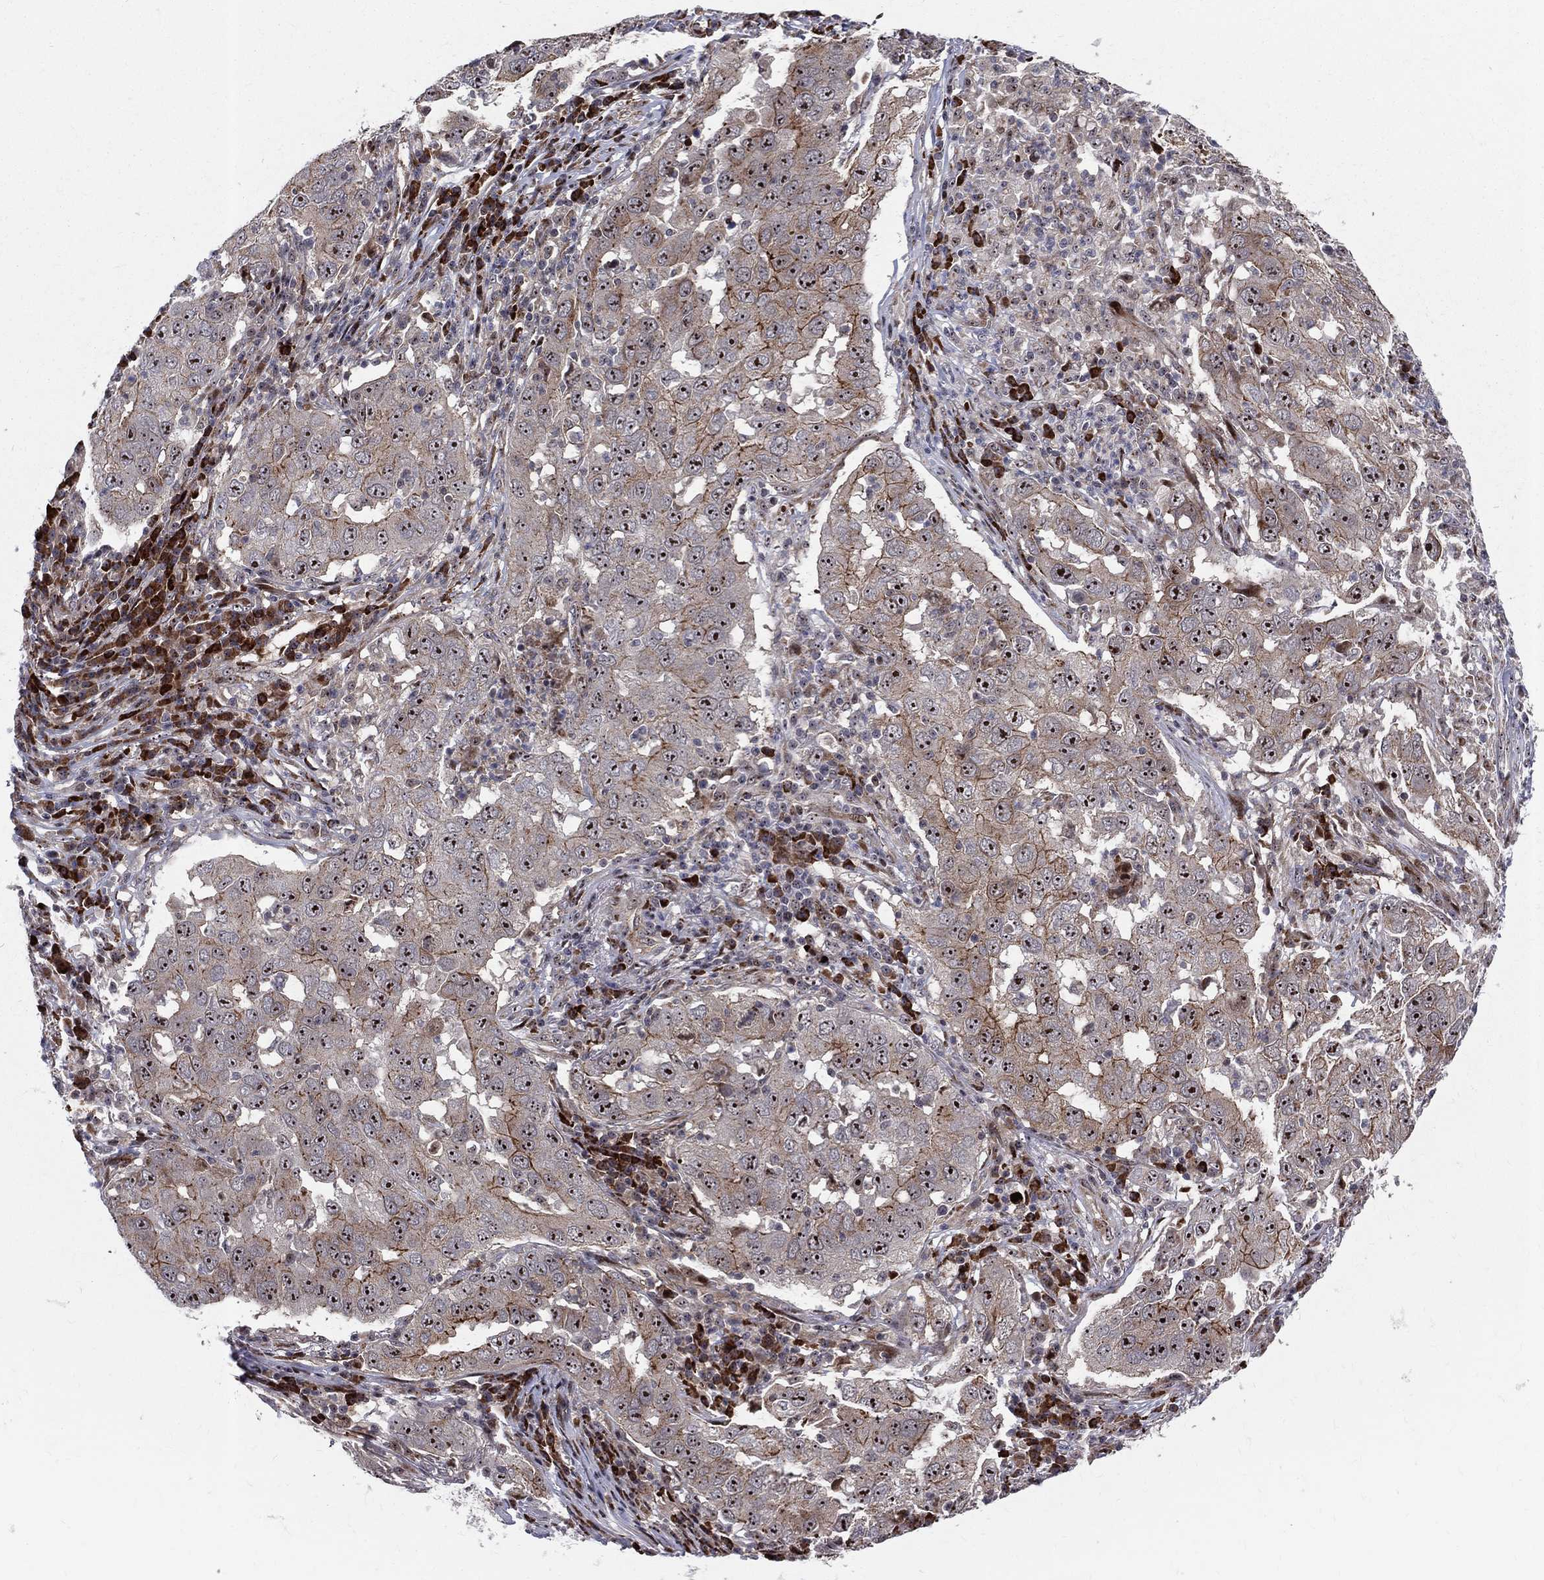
{"staining": {"intensity": "strong", "quantity": "25%-75%", "location": "cytoplasmic/membranous,nuclear"}, "tissue": "lung cancer", "cell_type": "Tumor cells", "image_type": "cancer", "snomed": [{"axis": "morphology", "description": "Adenocarcinoma, NOS"}, {"axis": "topography", "description": "Lung"}], "caption": "Immunohistochemical staining of lung cancer reveals strong cytoplasmic/membranous and nuclear protein staining in approximately 25%-75% of tumor cells.", "gene": "VHL", "patient": {"sex": "male", "age": 73}}